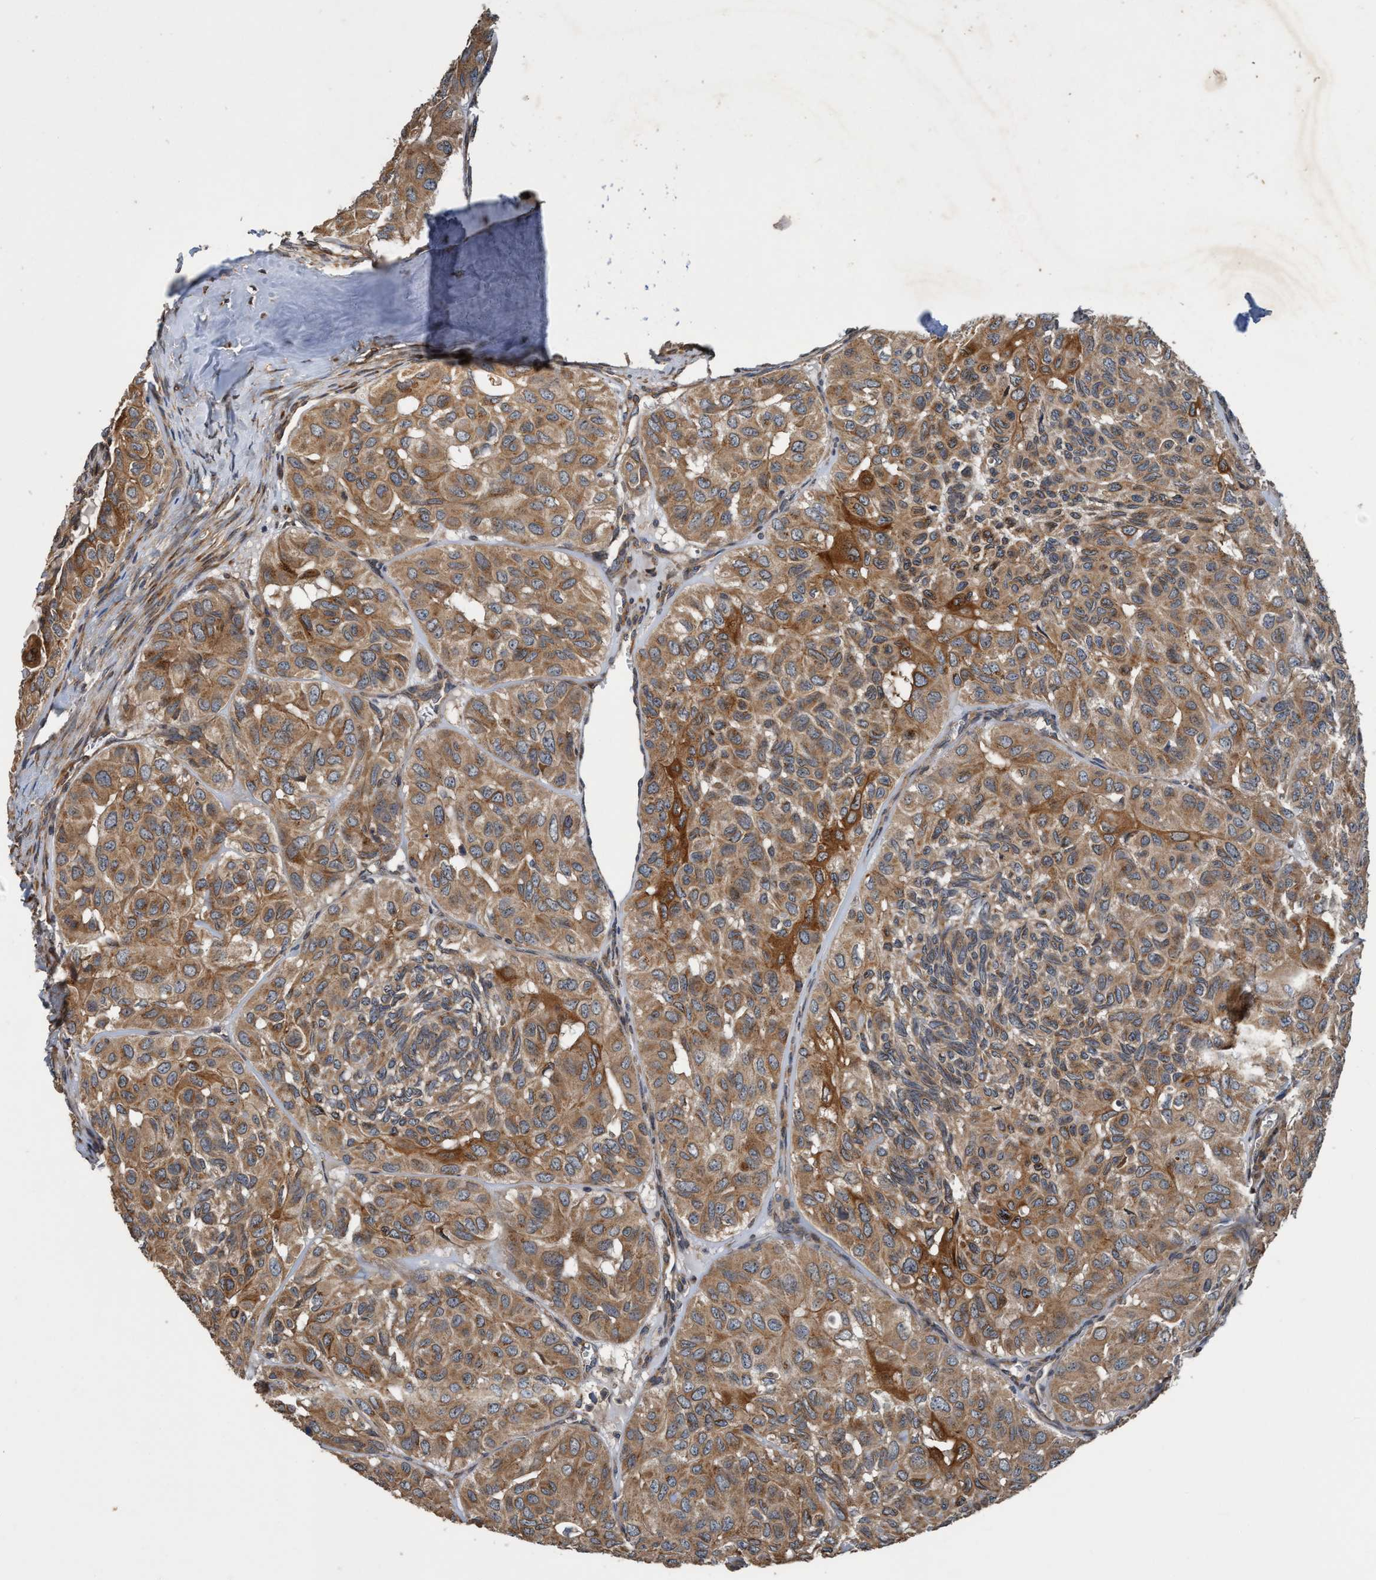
{"staining": {"intensity": "moderate", "quantity": ">75%", "location": "cytoplasmic/membranous"}, "tissue": "head and neck cancer", "cell_type": "Tumor cells", "image_type": "cancer", "snomed": [{"axis": "morphology", "description": "Adenocarcinoma, NOS"}, {"axis": "topography", "description": "Salivary gland, NOS"}, {"axis": "topography", "description": "Head-Neck"}], "caption": "There is medium levels of moderate cytoplasmic/membranous expression in tumor cells of head and neck adenocarcinoma, as demonstrated by immunohistochemical staining (brown color).", "gene": "MACC1", "patient": {"sex": "female", "age": 76}}